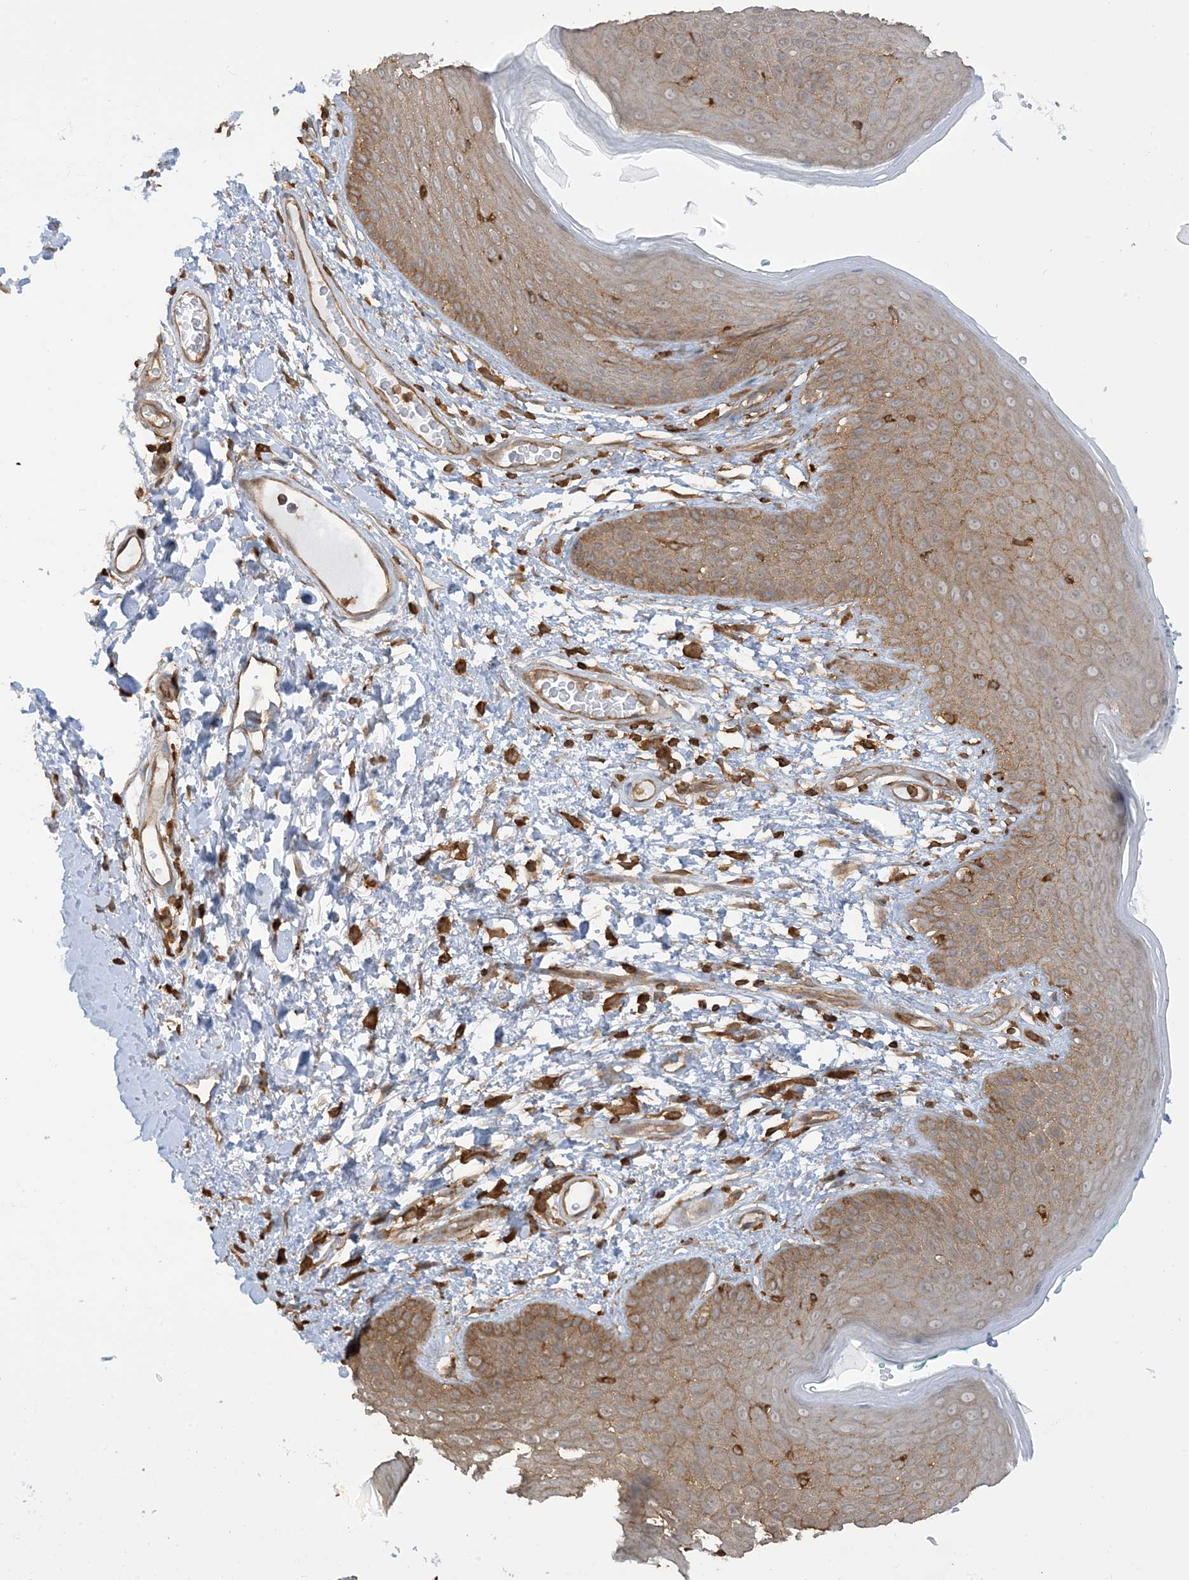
{"staining": {"intensity": "moderate", "quantity": ">75%", "location": "cytoplasmic/membranous"}, "tissue": "skin", "cell_type": "Epidermal cells", "image_type": "normal", "snomed": [{"axis": "morphology", "description": "Normal tissue, NOS"}, {"axis": "topography", "description": "Anal"}], "caption": "A photomicrograph showing moderate cytoplasmic/membranous staining in approximately >75% of epidermal cells in benign skin, as visualized by brown immunohistochemical staining.", "gene": "CAPZB", "patient": {"sex": "male", "age": 74}}